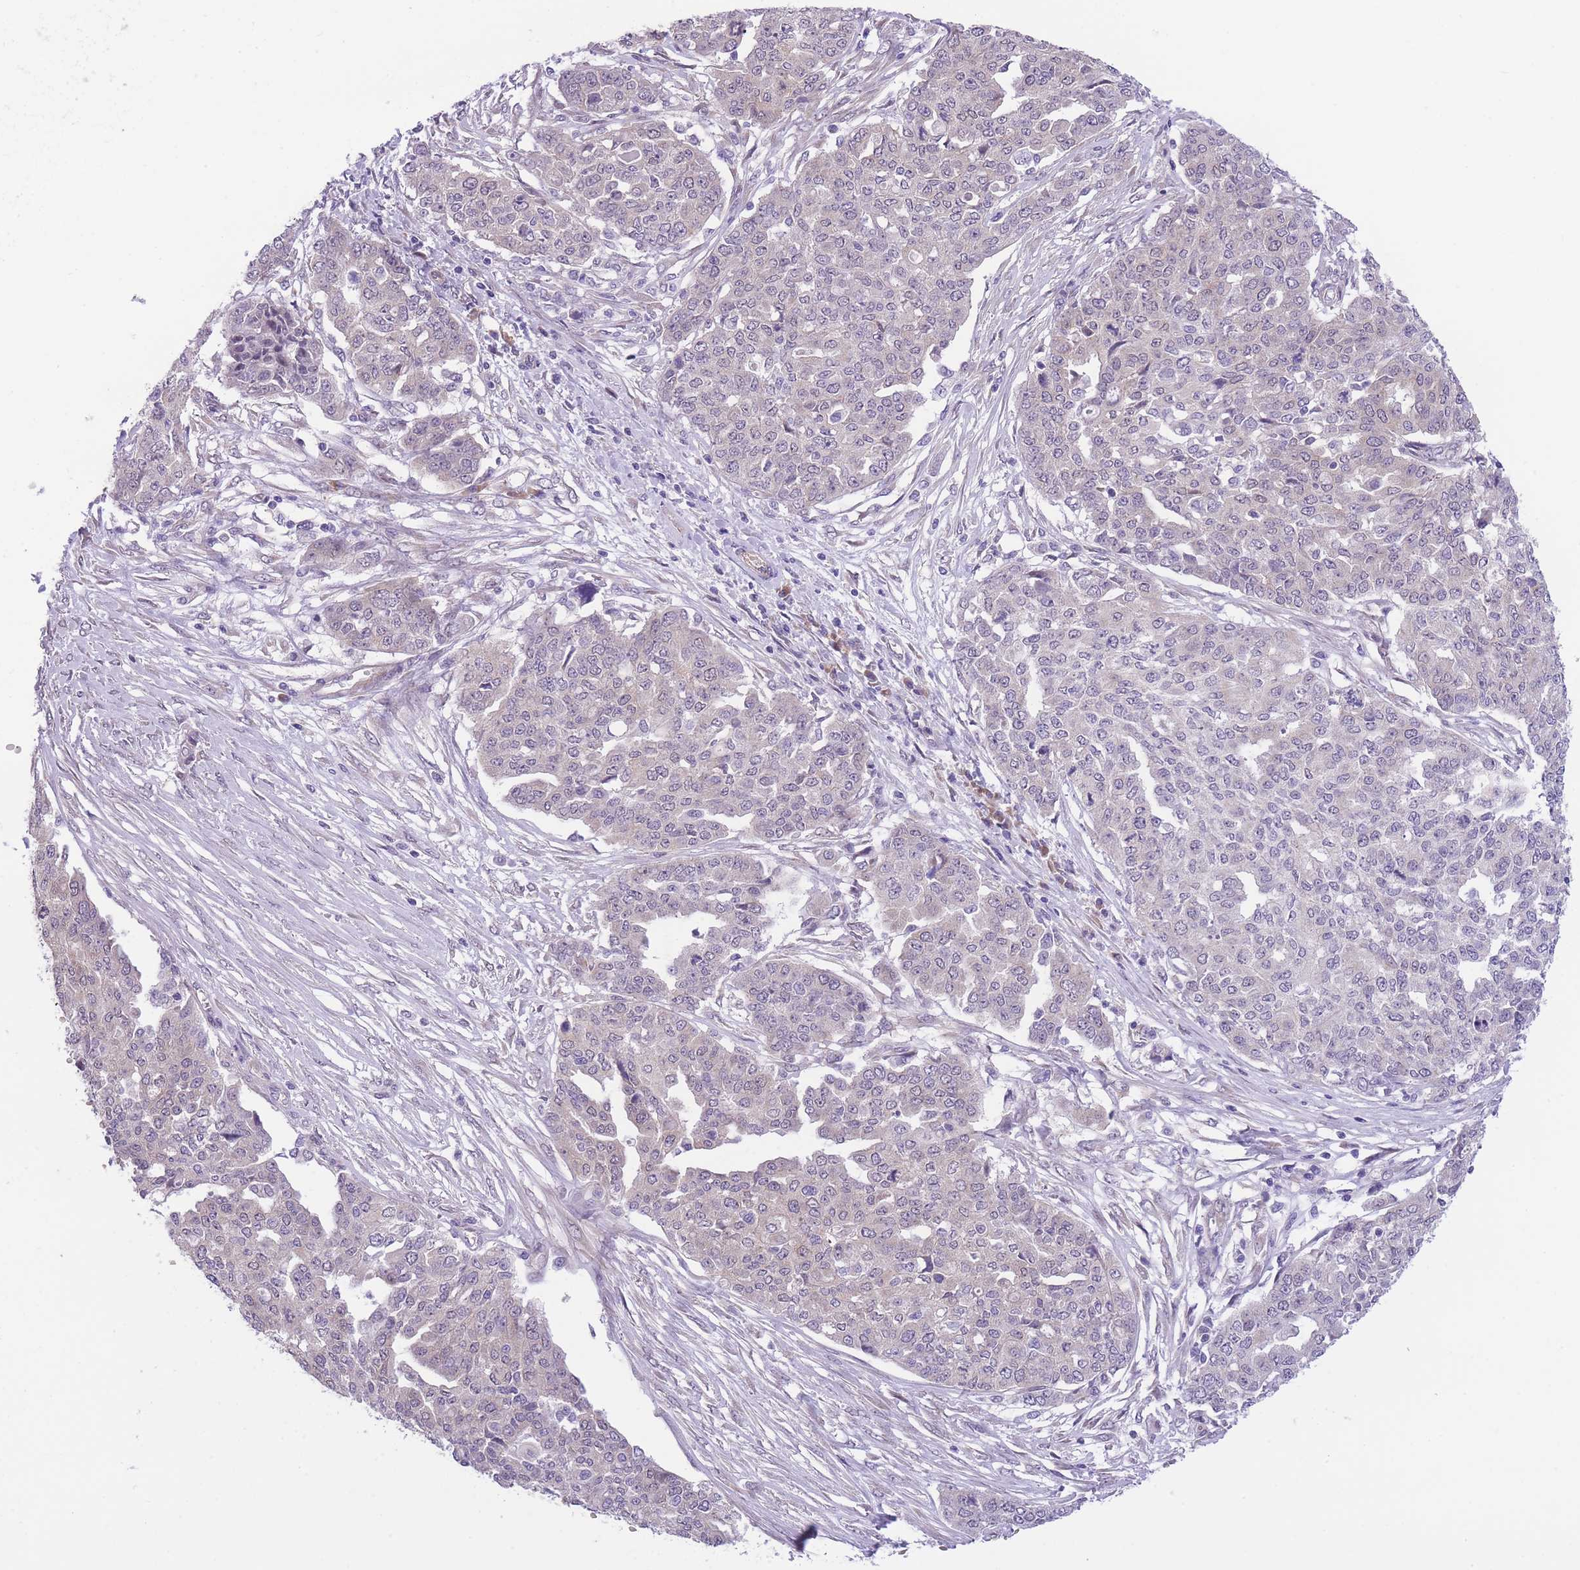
{"staining": {"intensity": "negative", "quantity": "none", "location": "none"}, "tissue": "ovarian cancer", "cell_type": "Tumor cells", "image_type": "cancer", "snomed": [{"axis": "morphology", "description": "Cystadenocarcinoma, serous, NOS"}, {"axis": "topography", "description": "Soft tissue"}, {"axis": "topography", "description": "Ovary"}], "caption": "High power microscopy photomicrograph of an immunohistochemistry (IHC) histopathology image of ovarian cancer, revealing no significant positivity in tumor cells.", "gene": "WWOX", "patient": {"sex": "female", "age": 57}}